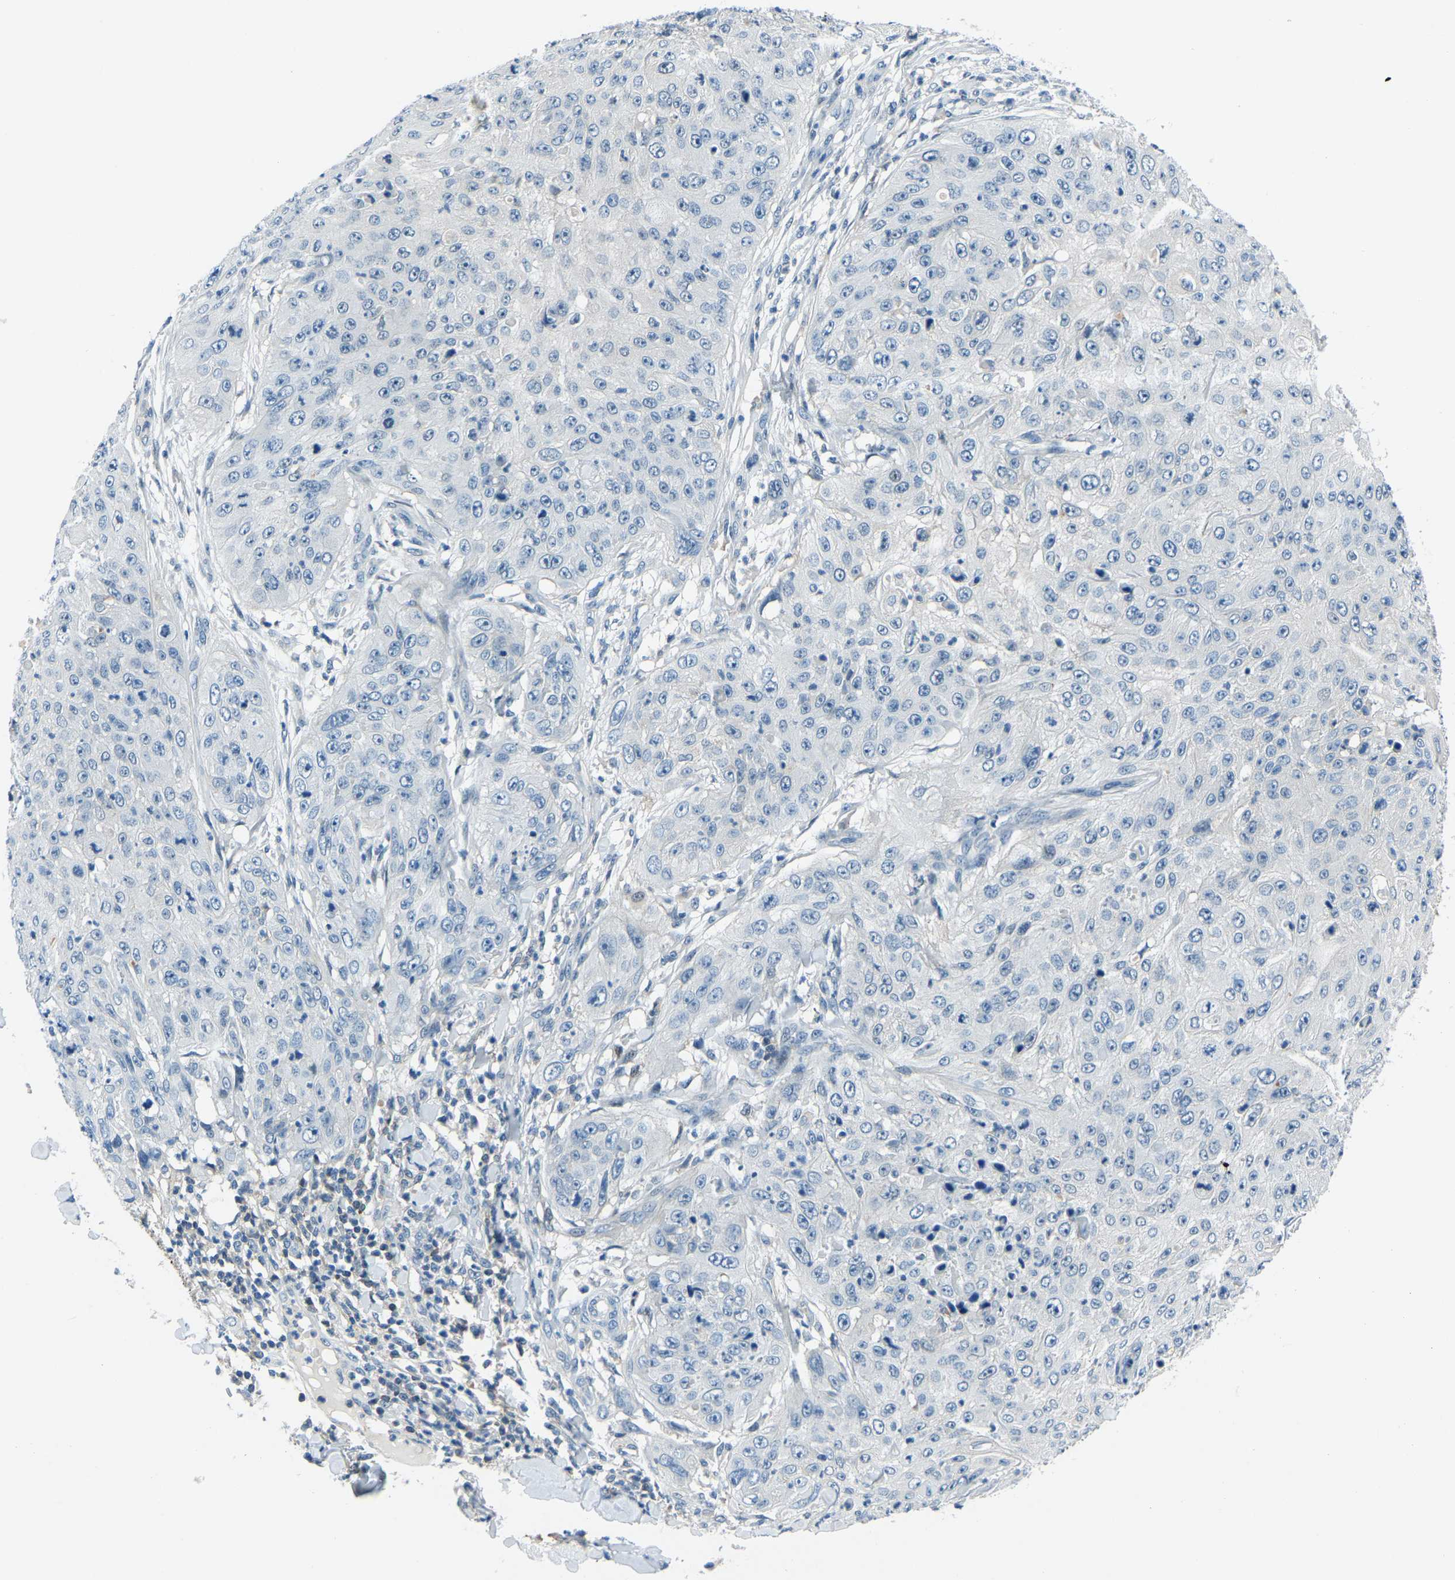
{"staining": {"intensity": "negative", "quantity": "none", "location": "none"}, "tissue": "skin cancer", "cell_type": "Tumor cells", "image_type": "cancer", "snomed": [{"axis": "morphology", "description": "Squamous cell carcinoma, NOS"}, {"axis": "topography", "description": "Skin"}], "caption": "Tumor cells are negative for protein expression in human skin cancer (squamous cell carcinoma).", "gene": "XIRP1", "patient": {"sex": "female", "age": 80}}